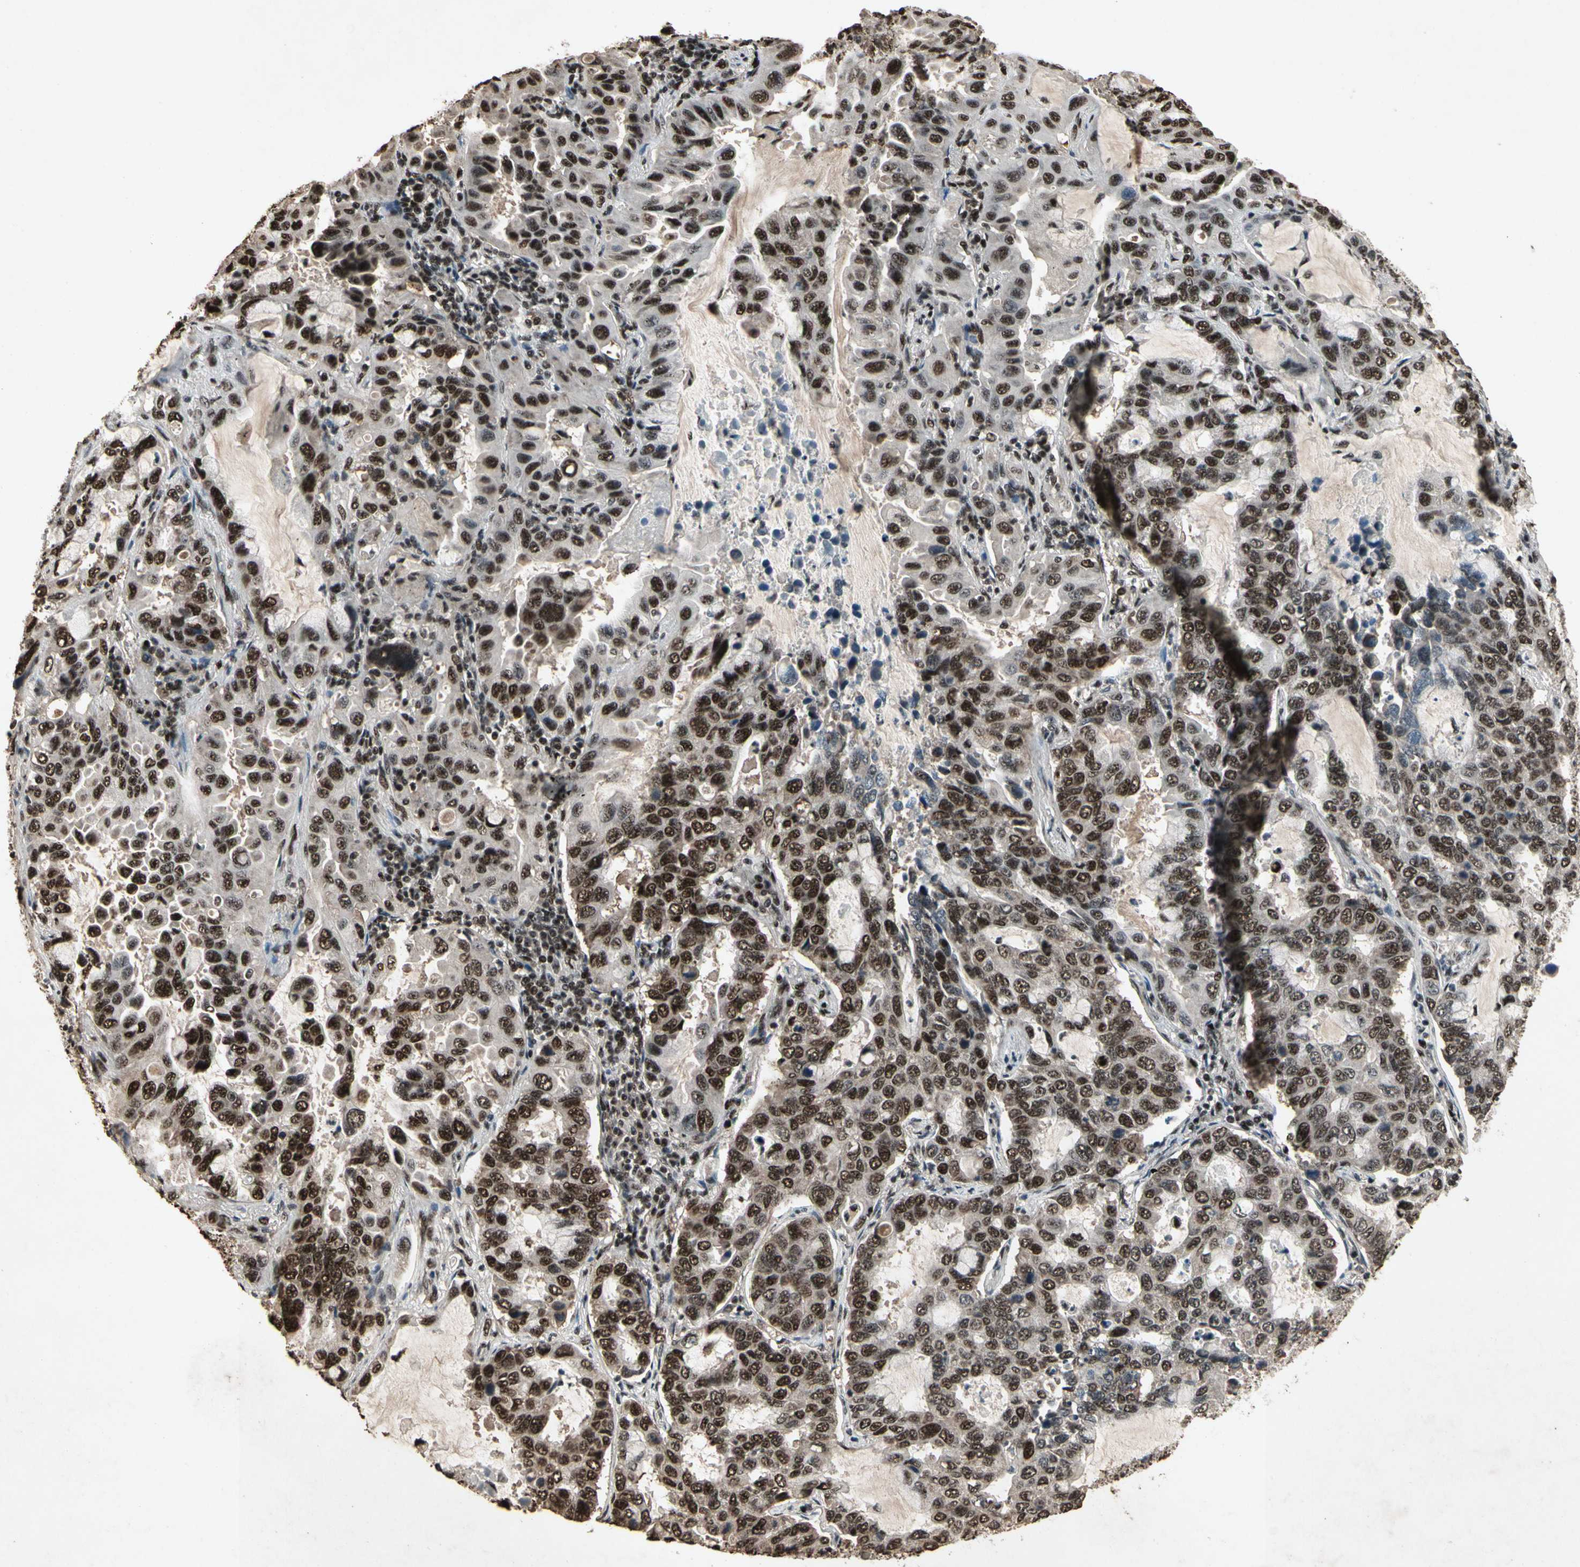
{"staining": {"intensity": "strong", "quantity": ">75%", "location": "nuclear"}, "tissue": "lung cancer", "cell_type": "Tumor cells", "image_type": "cancer", "snomed": [{"axis": "morphology", "description": "Adenocarcinoma, NOS"}, {"axis": "topography", "description": "Lung"}], "caption": "Protein analysis of lung cancer (adenocarcinoma) tissue exhibits strong nuclear staining in approximately >75% of tumor cells. The protein of interest is shown in brown color, while the nuclei are stained blue.", "gene": "TBX2", "patient": {"sex": "male", "age": 64}}